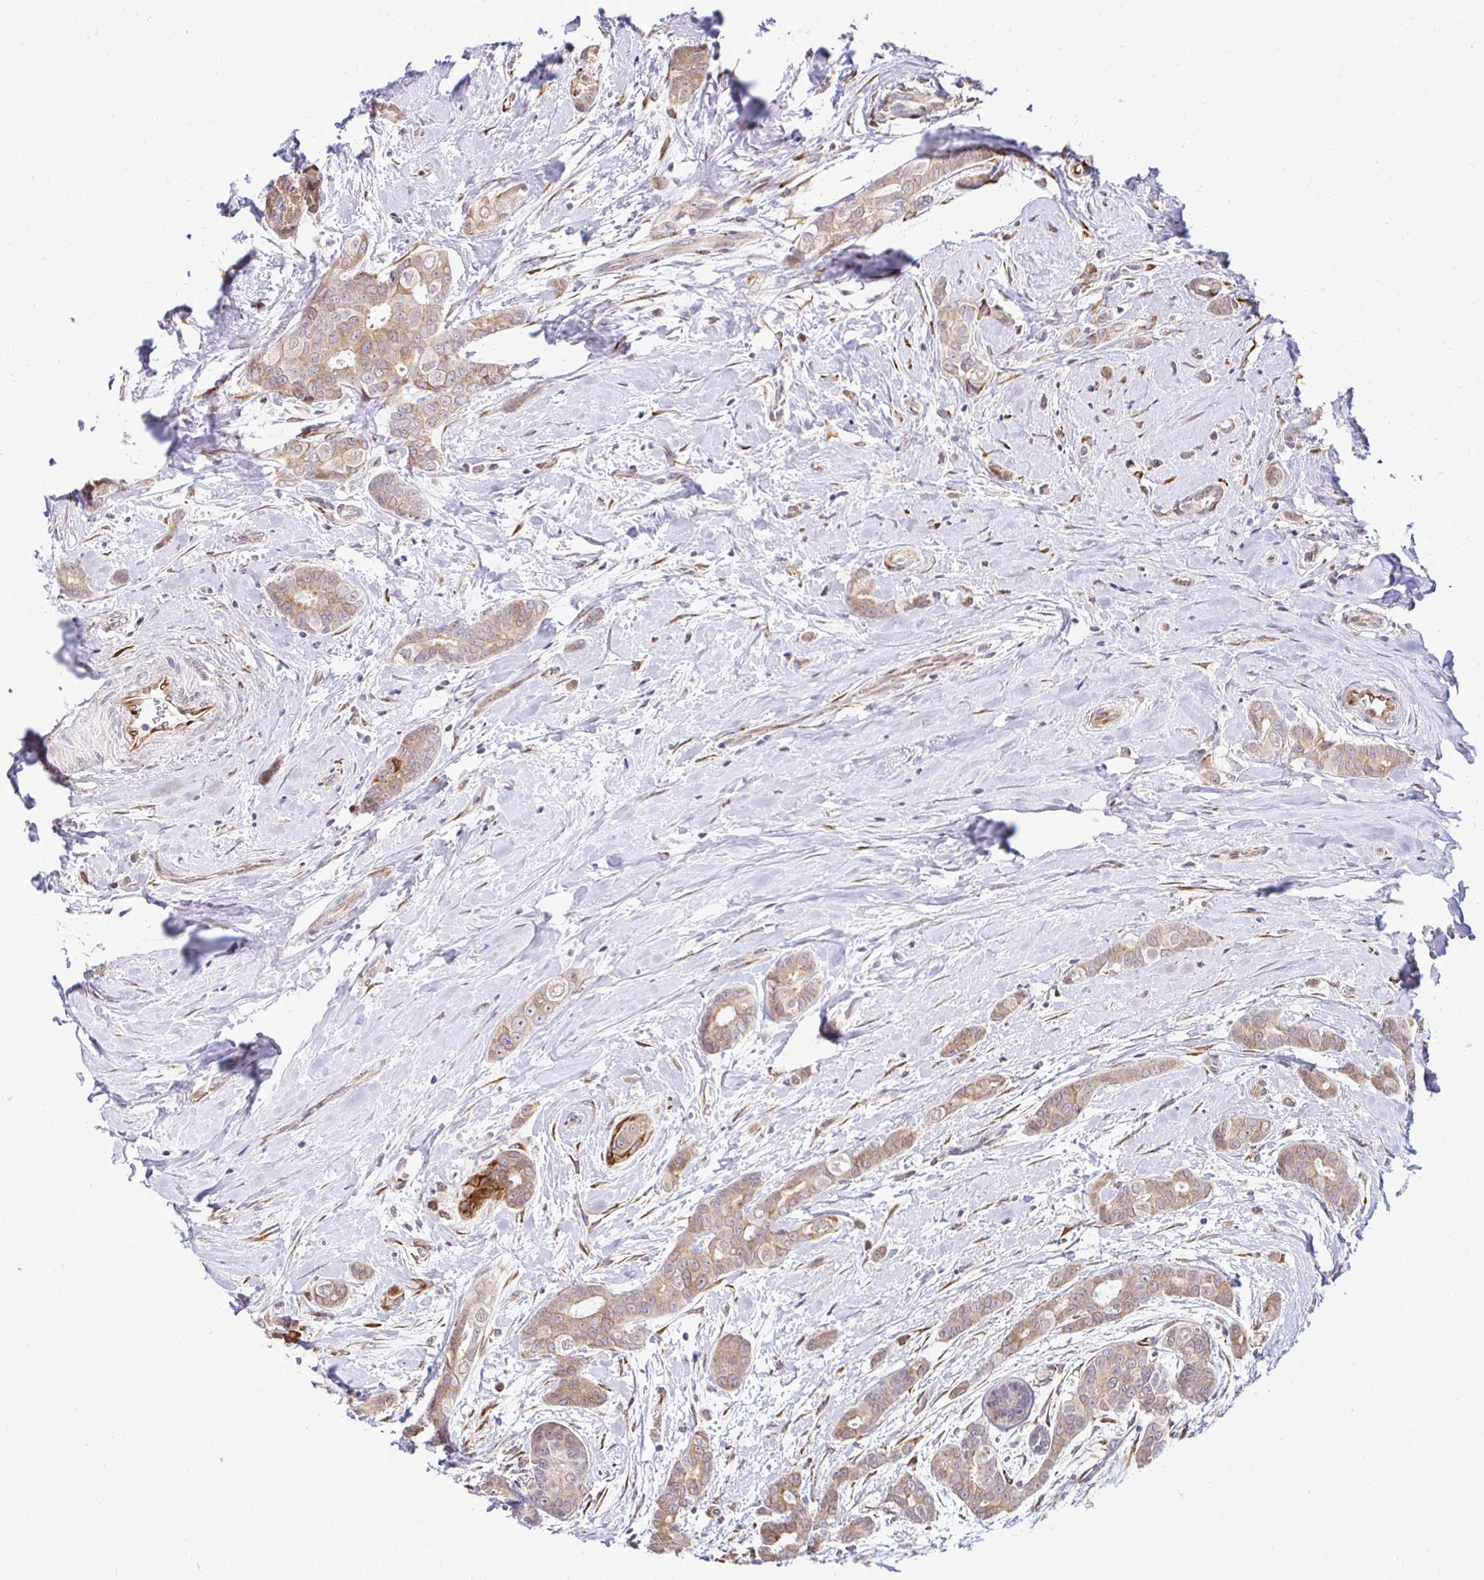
{"staining": {"intensity": "weak", "quantity": "25%-75%", "location": "cytoplasmic/membranous"}, "tissue": "breast cancer", "cell_type": "Tumor cells", "image_type": "cancer", "snomed": [{"axis": "morphology", "description": "Duct carcinoma"}, {"axis": "topography", "description": "Breast"}], "caption": "Immunohistochemical staining of intraductal carcinoma (breast) exhibits low levels of weak cytoplasmic/membranous protein staining in about 25%-75% of tumor cells. The protein of interest is shown in brown color, while the nuclei are stained blue.", "gene": "HPS1", "patient": {"sex": "female", "age": 45}}